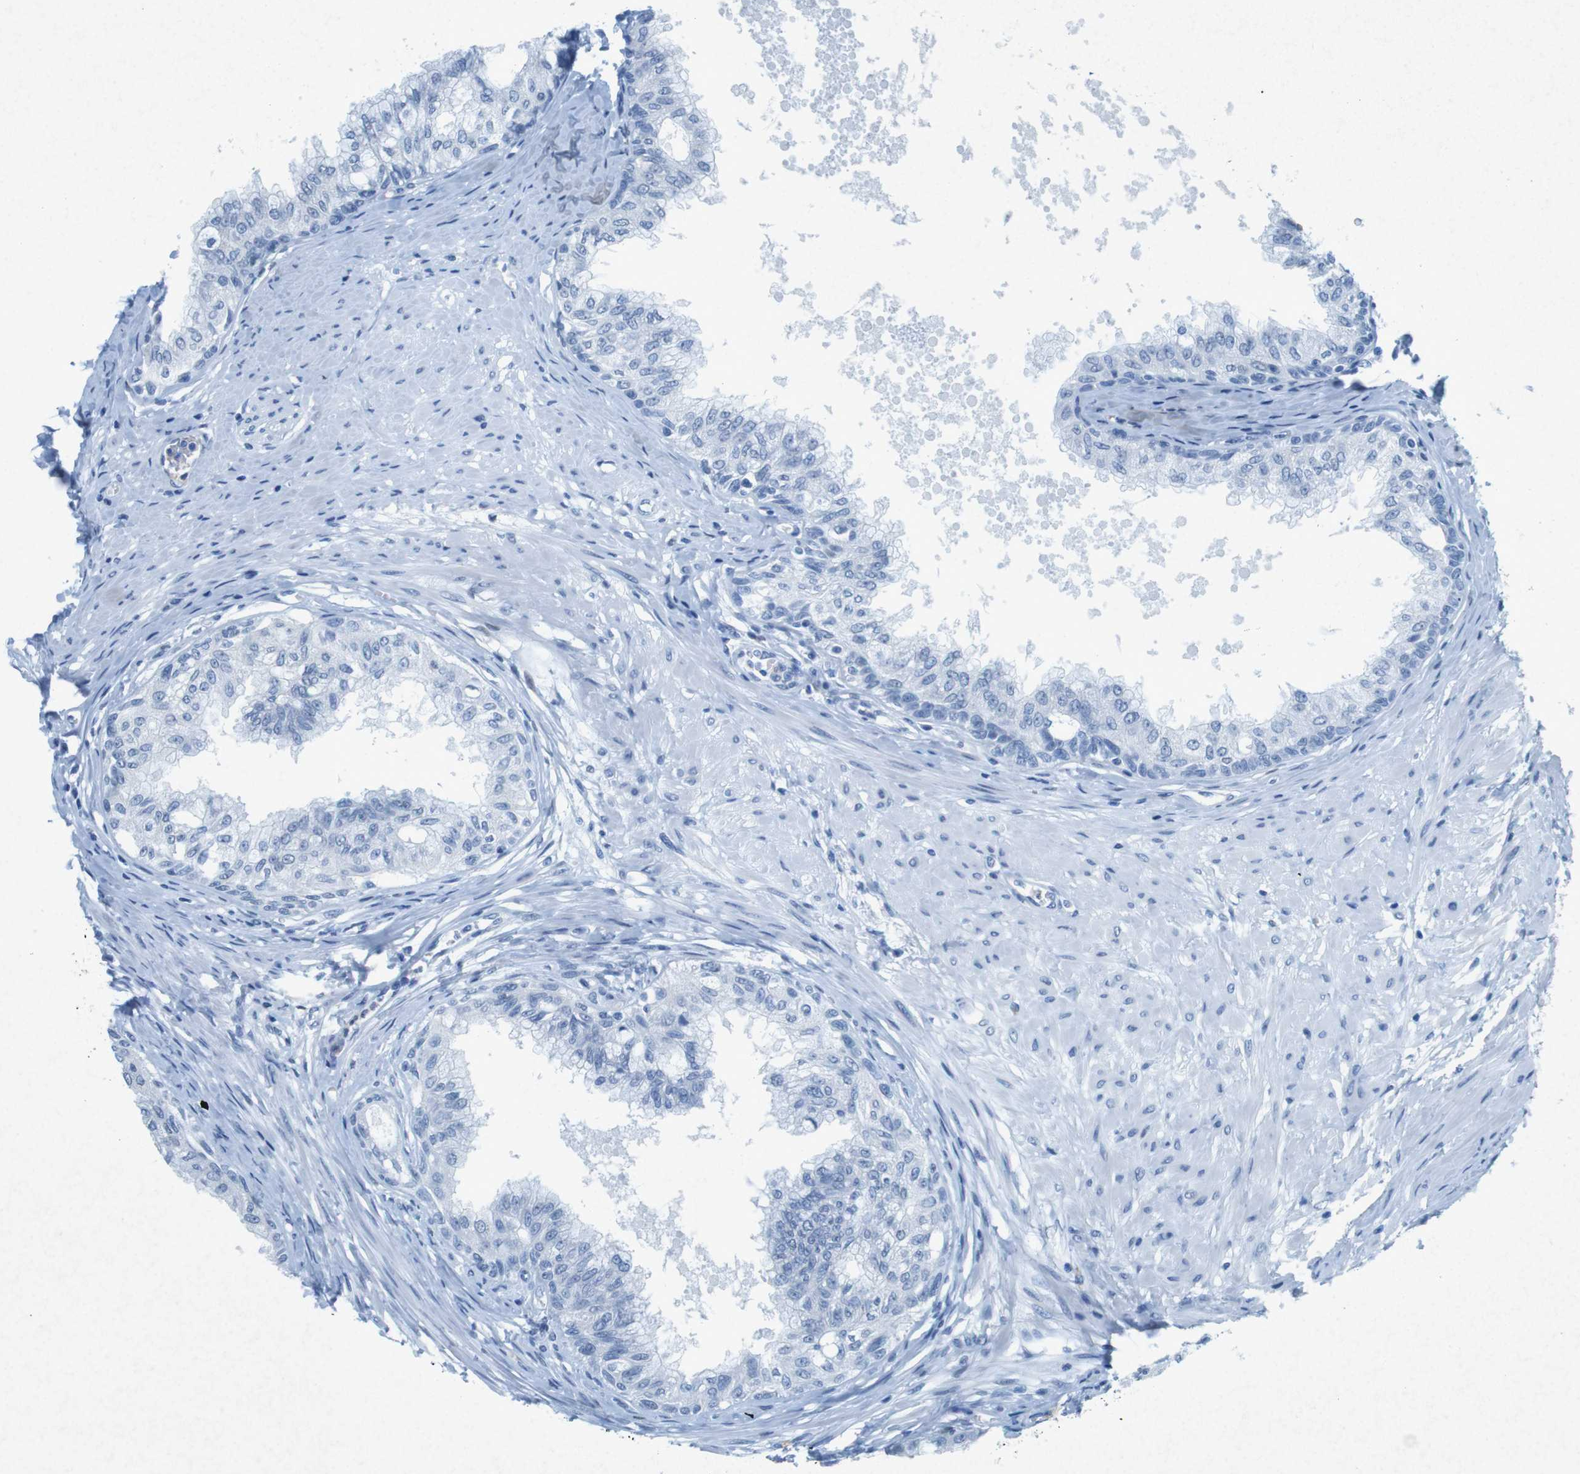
{"staining": {"intensity": "negative", "quantity": "none", "location": "none"}, "tissue": "prostate", "cell_type": "Glandular cells", "image_type": "normal", "snomed": [{"axis": "morphology", "description": "Normal tissue, NOS"}, {"axis": "topography", "description": "Prostate"}, {"axis": "topography", "description": "Seminal veicle"}], "caption": "This is a image of immunohistochemistry (IHC) staining of unremarkable prostate, which shows no positivity in glandular cells.", "gene": "CTAG1B", "patient": {"sex": "male", "age": 60}}